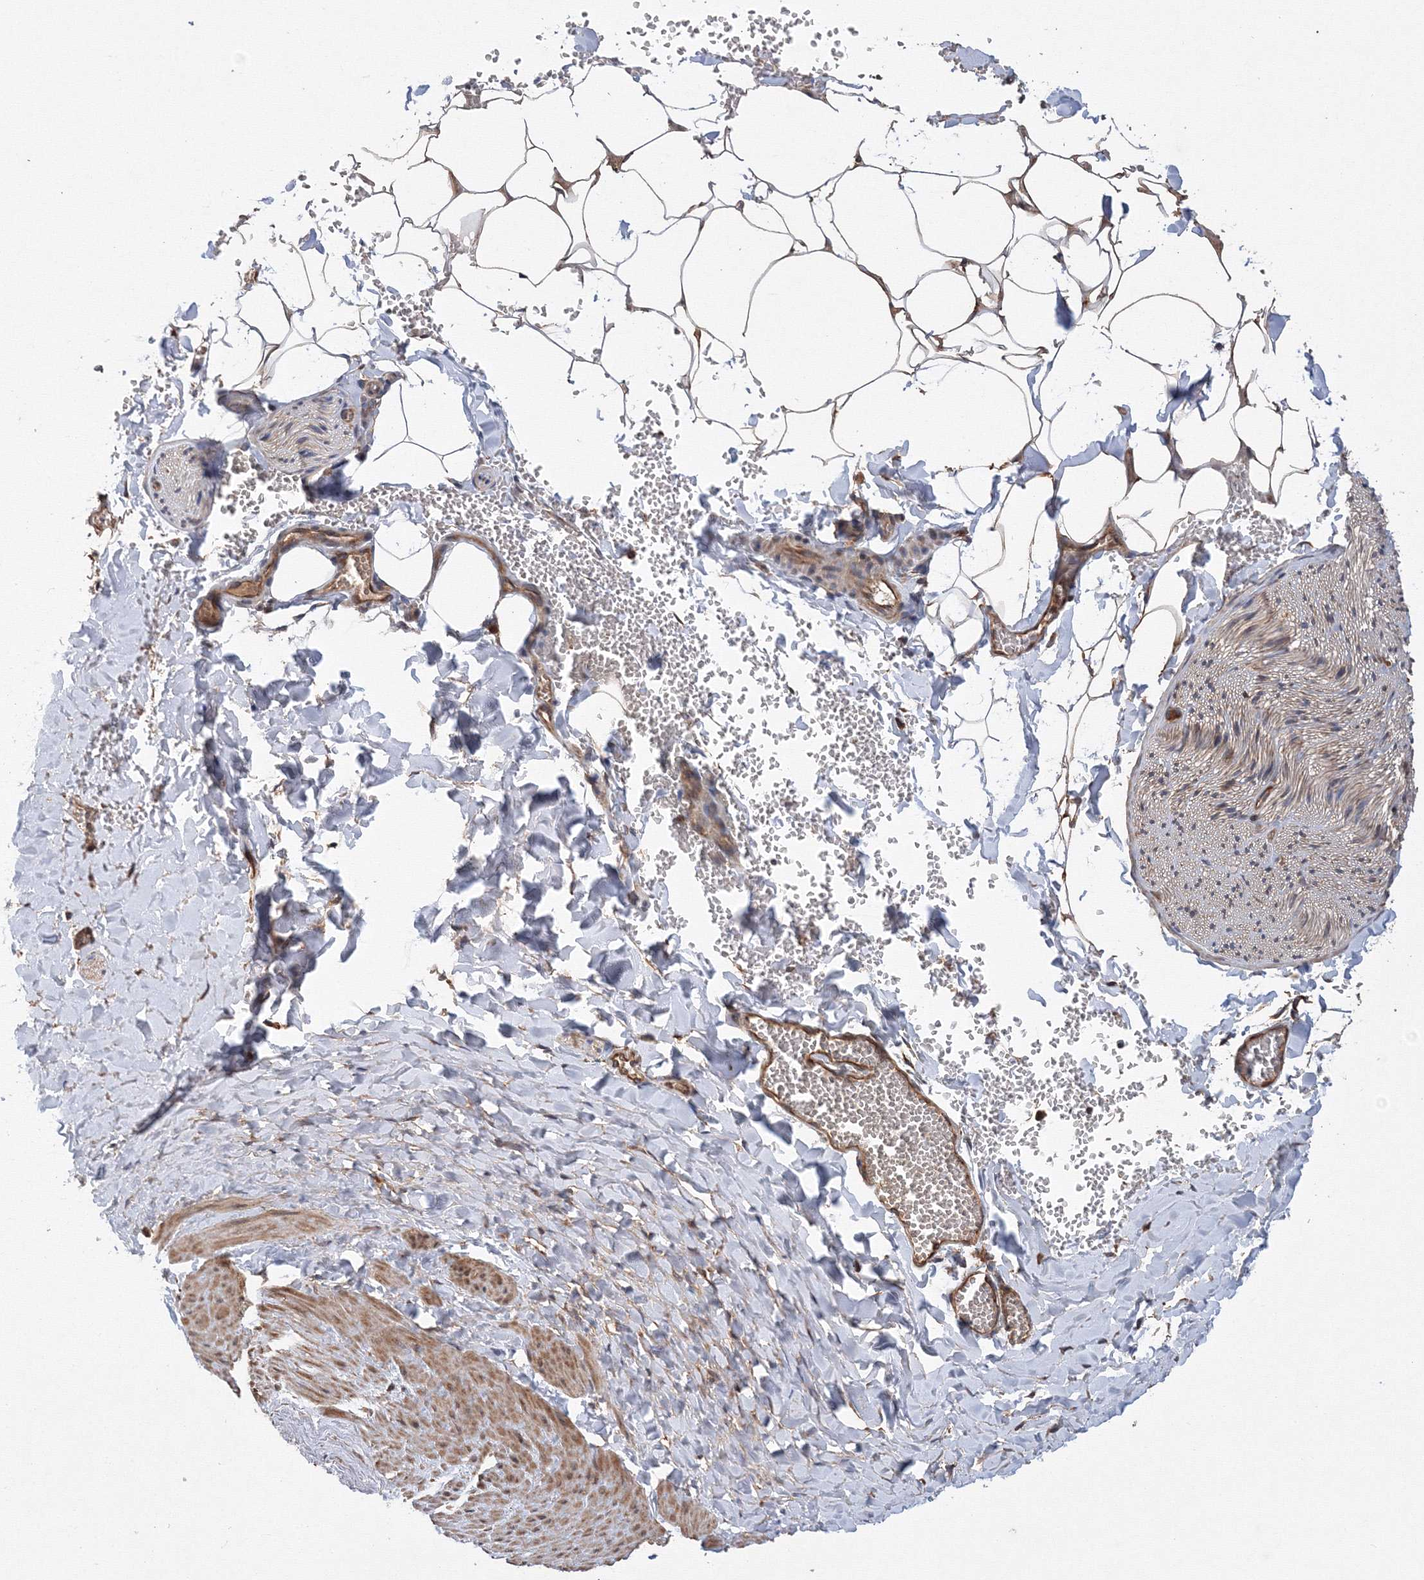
{"staining": {"intensity": "weak", "quantity": ">75%", "location": "cytoplasmic/membranous"}, "tissue": "adipose tissue", "cell_type": "Adipocytes", "image_type": "normal", "snomed": [{"axis": "morphology", "description": "Normal tissue, NOS"}, {"axis": "topography", "description": "Gallbladder"}, {"axis": "topography", "description": "Peripheral nerve tissue"}], "caption": "Approximately >75% of adipocytes in normal human adipose tissue exhibit weak cytoplasmic/membranous protein positivity as visualized by brown immunohistochemical staining.", "gene": "ATG3", "patient": {"sex": "male", "age": 38}}